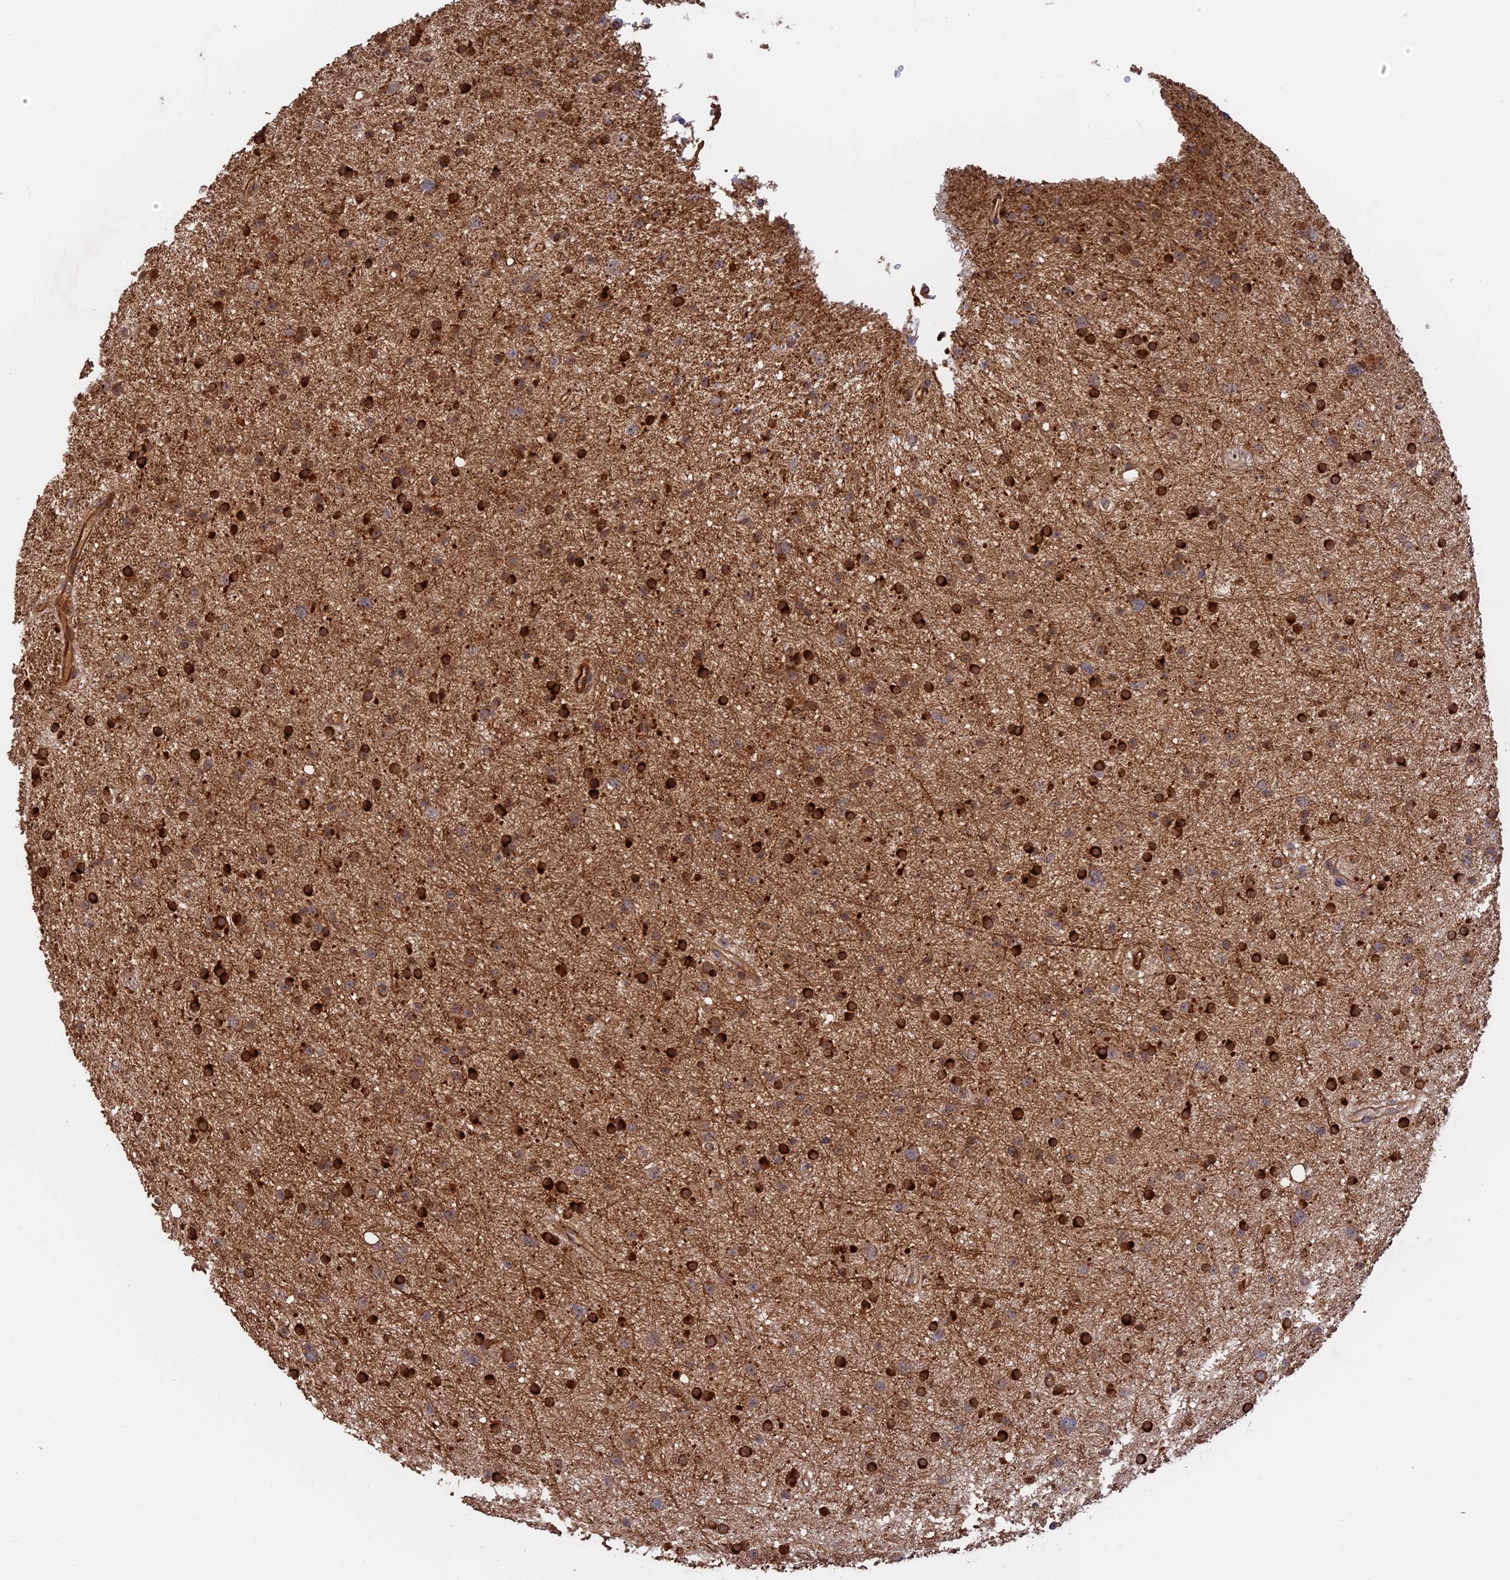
{"staining": {"intensity": "strong", "quantity": "25%-75%", "location": "cytoplasmic/membranous"}, "tissue": "glioma", "cell_type": "Tumor cells", "image_type": "cancer", "snomed": [{"axis": "morphology", "description": "Glioma, malignant, Low grade"}, {"axis": "topography", "description": "Cerebral cortex"}], "caption": "Protein expression analysis of glioma reveals strong cytoplasmic/membranous staining in about 25%-75% of tumor cells. The staining is performed using DAB (3,3'-diaminobenzidine) brown chromogen to label protein expression. The nuclei are counter-stained blue using hematoxylin.", "gene": "SAC3D1", "patient": {"sex": "female", "age": 39}}